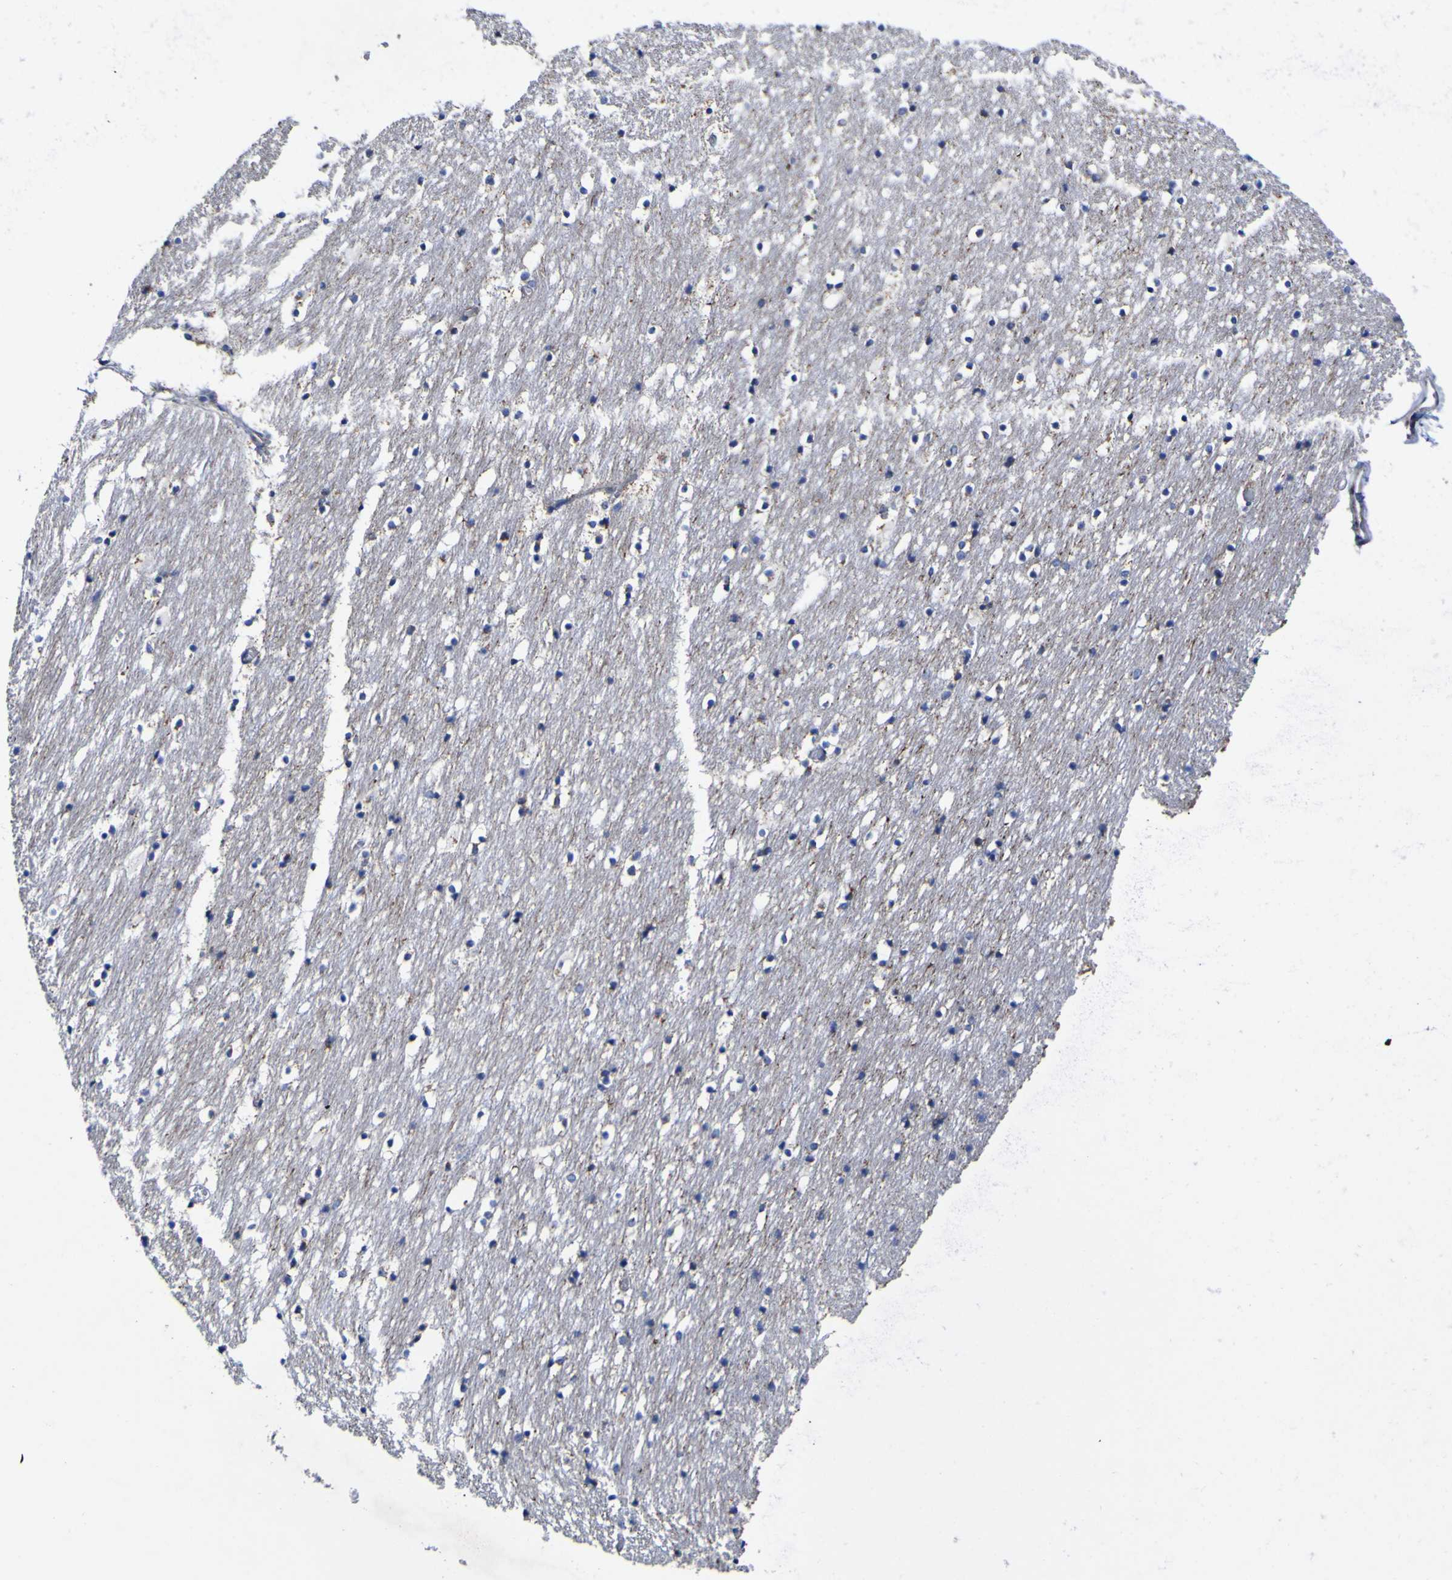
{"staining": {"intensity": "negative", "quantity": "none", "location": "none"}, "tissue": "caudate", "cell_type": "Glial cells", "image_type": "normal", "snomed": [{"axis": "morphology", "description": "Normal tissue, NOS"}, {"axis": "topography", "description": "Lateral ventricle wall"}], "caption": "This image is of normal caudate stained with IHC to label a protein in brown with the nuclei are counter-stained blue. There is no positivity in glial cells. Nuclei are stained in blue.", "gene": "CCDC90B", "patient": {"sex": "male", "age": 45}}